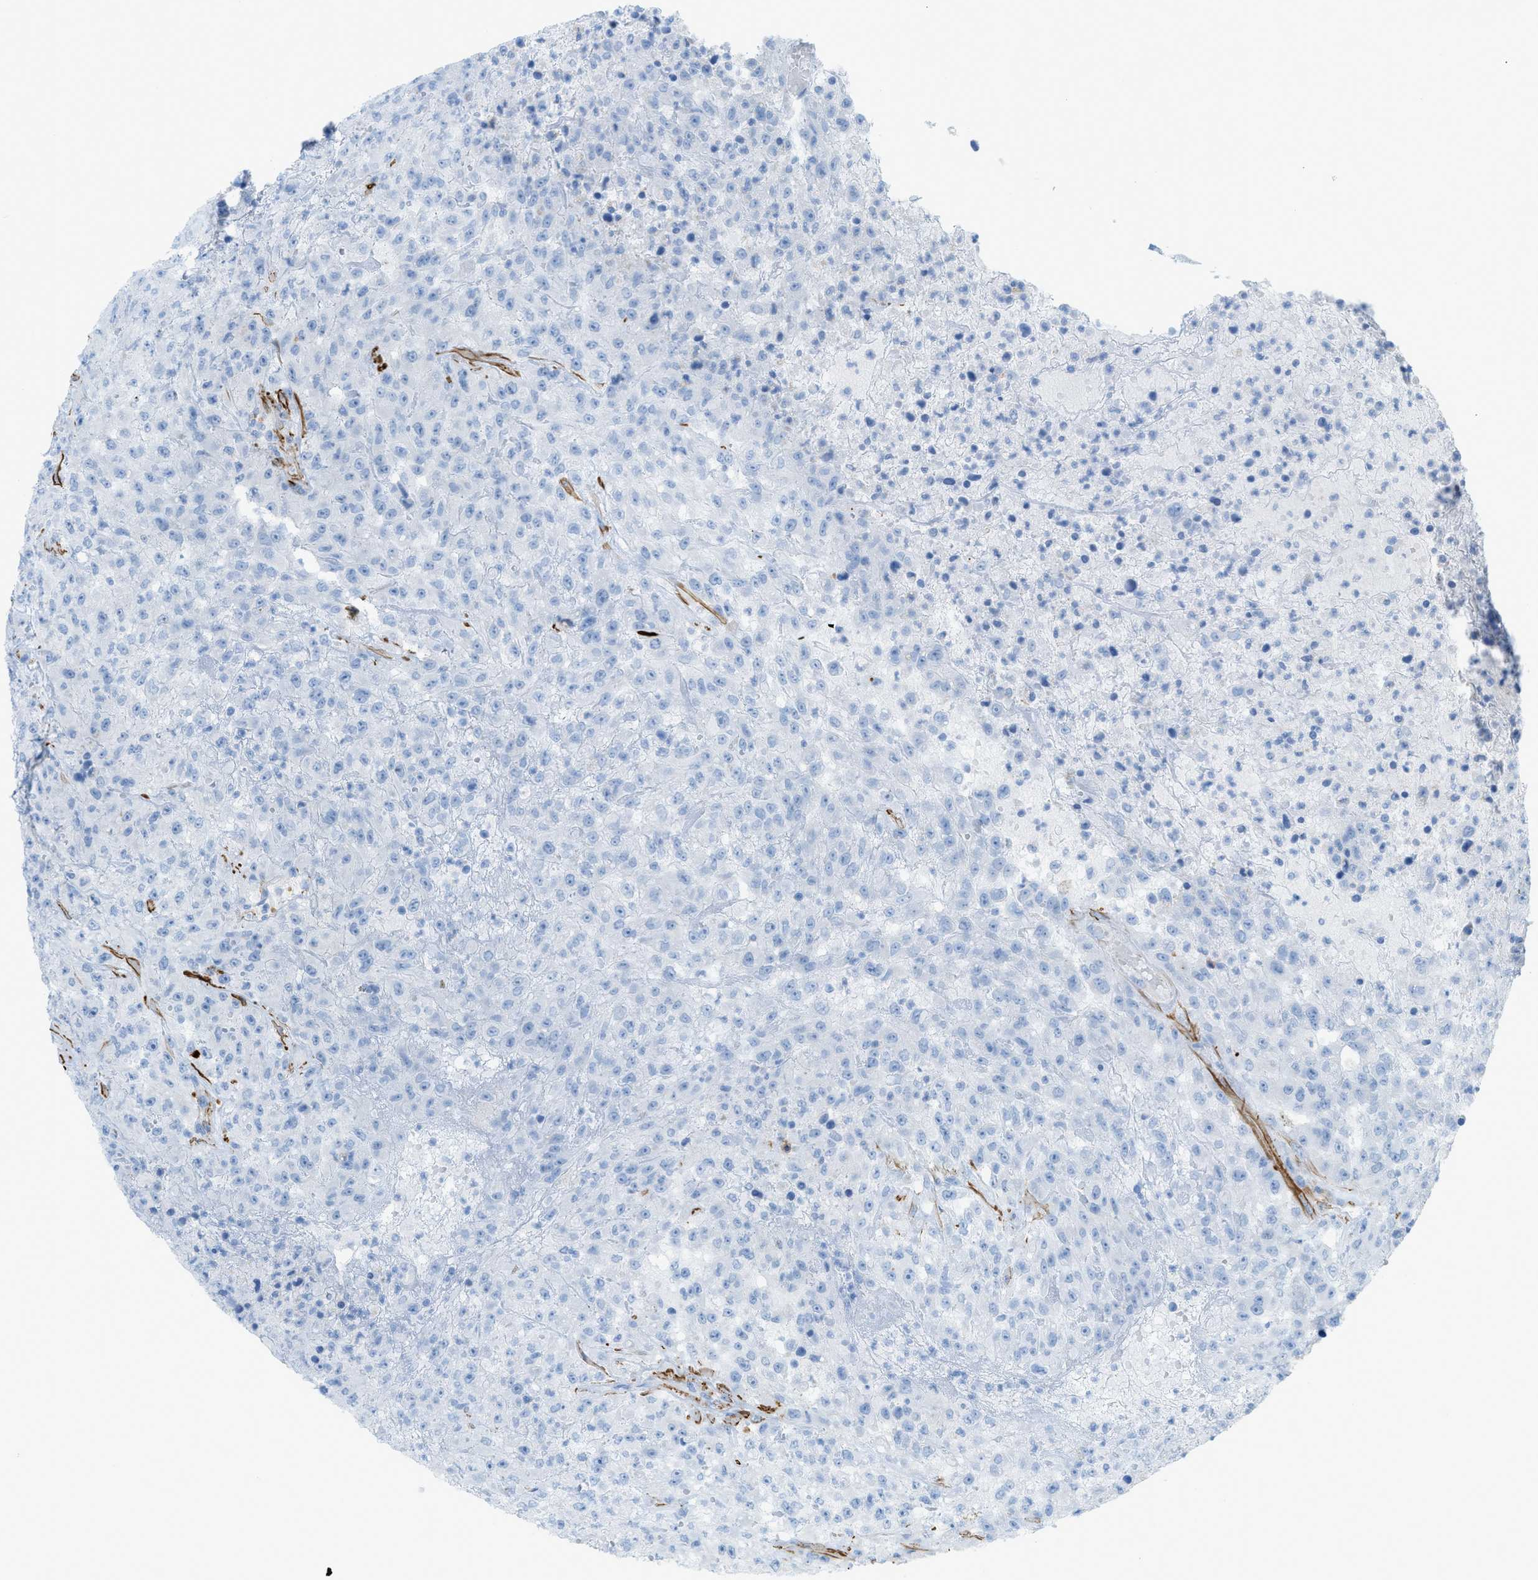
{"staining": {"intensity": "negative", "quantity": "none", "location": "none"}, "tissue": "urothelial cancer", "cell_type": "Tumor cells", "image_type": "cancer", "snomed": [{"axis": "morphology", "description": "Urothelial carcinoma, High grade"}, {"axis": "topography", "description": "Urinary bladder"}], "caption": "High-grade urothelial carcinoma was stained to show a protein in brown. There is no significant staining in tumor cells. Brightfield microscopy of immunohistochemistry stained with DAB (3,3'-diaminobenzidine) (brown) and hematoxylin (blue), captured at high magnification.", "gene": "MYH11", "patient": {"sex": "male", "age": 46}}